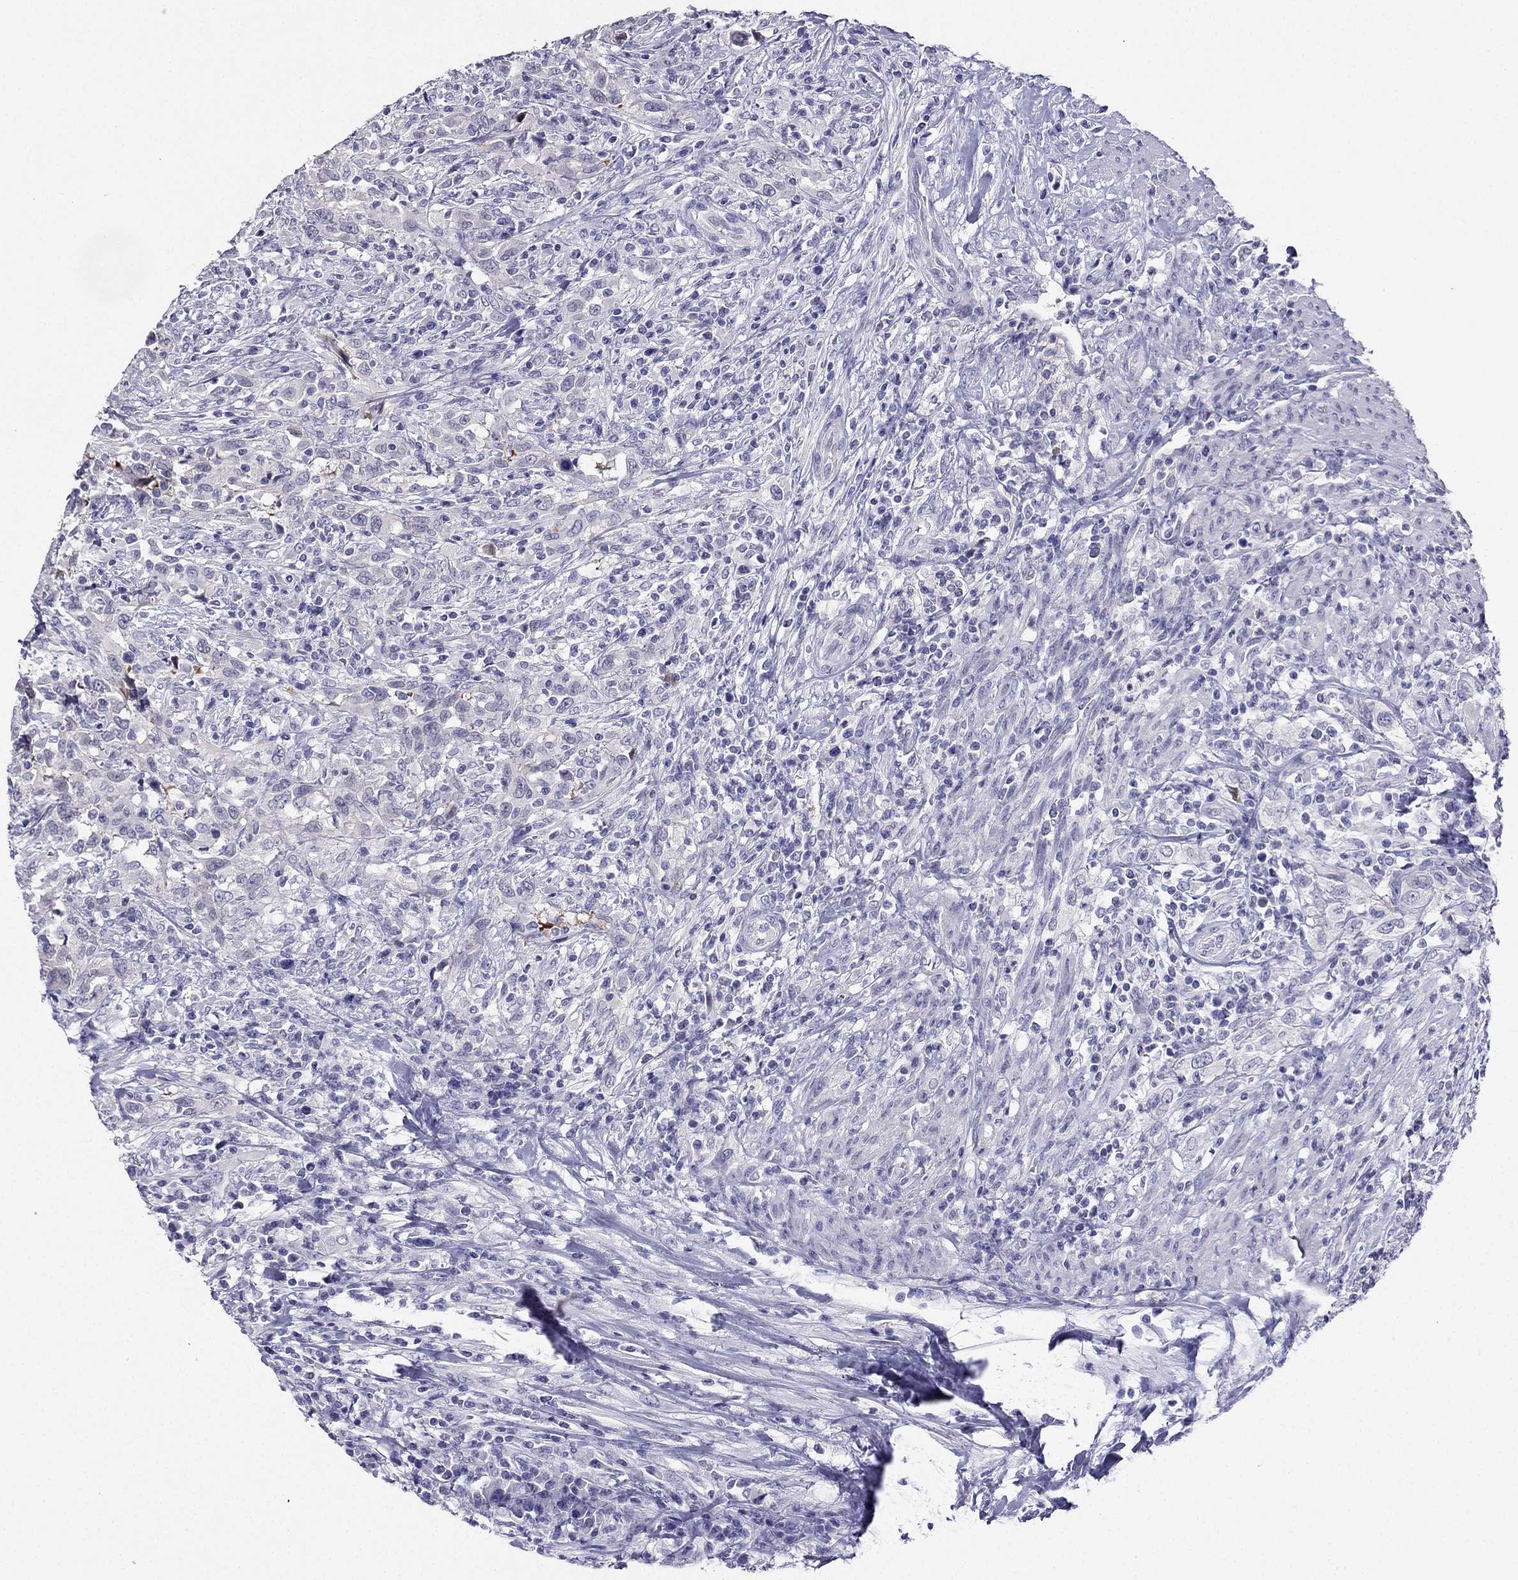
{"staining": {"intensity": "negative", "quantity": "none", "location": "none"}, "tissue": "urothelial cancer", "cell_type": "Tumor cells", "image_type": "cancer", "snomed": [{"axis": "morphology", "description": "Urothelial carcinoma, NOS"}, {"axis": "morphology", "description": "Urothelial carcinoma, High grade"}, {"axis": "topography", "description": "Urinary bladder"}], "caption": "This is an immunohistochemistry (IHC) micrograph of urothelial cancer. There is no expression in tumor cells.", "gene": "KCNJ10", "patient": {"sex": "female", "age": 64}}